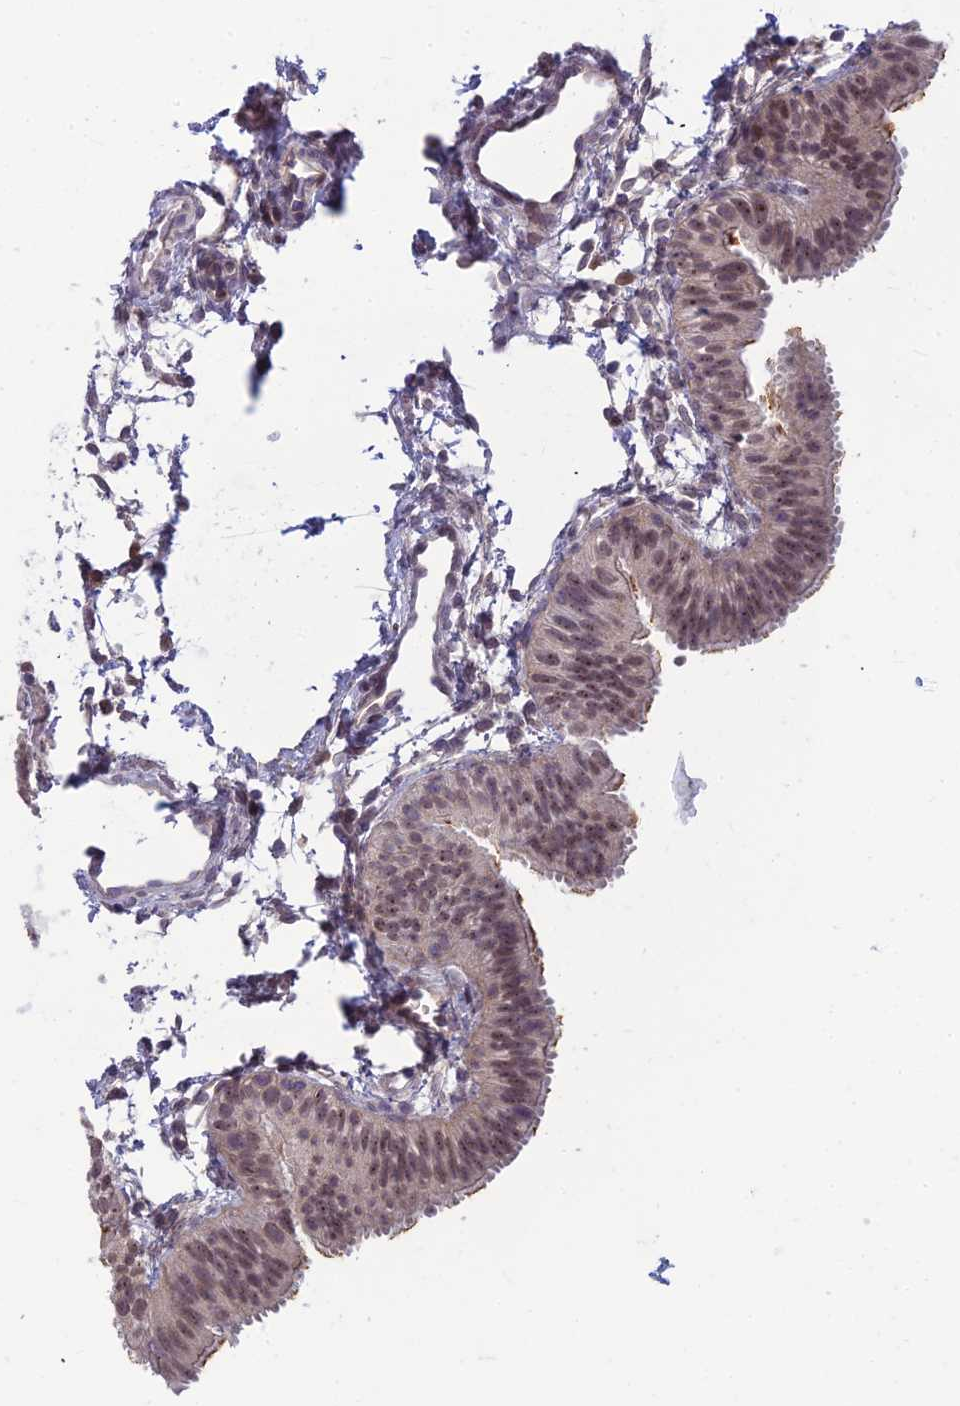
{"staining": {"intensity": "moderate", "quantity": "25%-75%", "location": "nuclear"}, "tissue": "fallopian tube", "cell_type": "Glandular cells", "image_type": "normal", "snomed": [{"axis": "morphology", "description": "Normal tissue, NOS"}, {"axis": "topography", "description": "Fallopian tube"}], "caption": "Glandular cells reveal medium levels of moderate nuclear positivity in approximately 25%-75% of cells in benign fallopian tube.", "gene": "DTX2", "patient": {"sex": "female", "age": 35}}